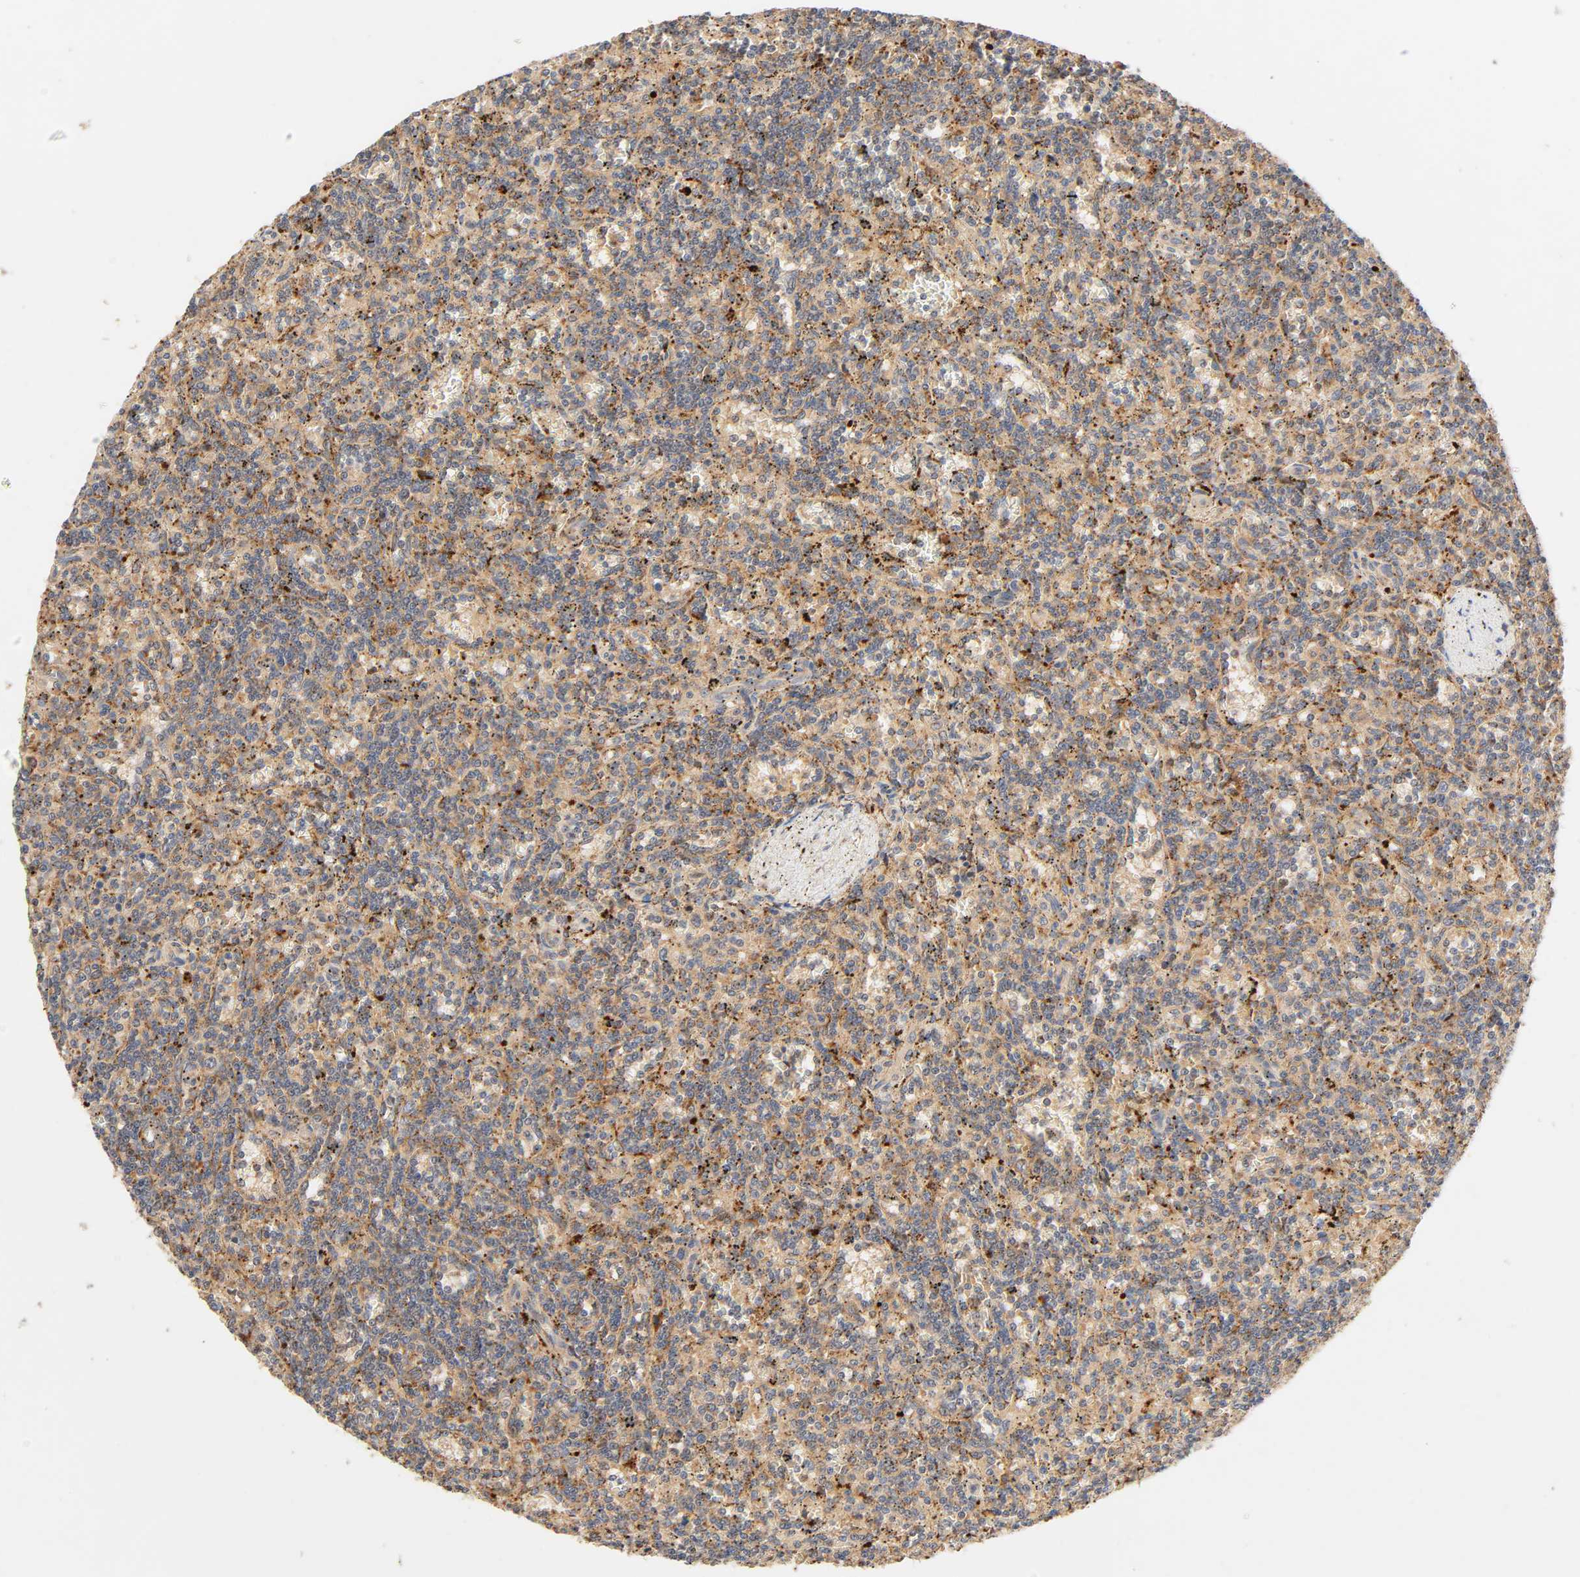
{"staining": {"intensity": "moderate", "quantity": ">75%", "location": "cytoplasmic/membranous"}, "tissue": "lymphoma", "cell_type": "Tumor cells", "image_type": "cancer", "snomed": [{"axis": "morphology", "description": "Malignant lymphoma, non-Hodgkin's type, Low grade"}, {"axis": "topography", "description": "Spleen"}], "caption": "Protein expression analysis of malignant lymphoma, non-Hodgkin's type (low-grade) demonstrates moderate cytoplasmic/membranous expression in approximately >75% of tumor cells.", "gene": "MAPK6", "patient": {"sex": "male", "age": 73}}